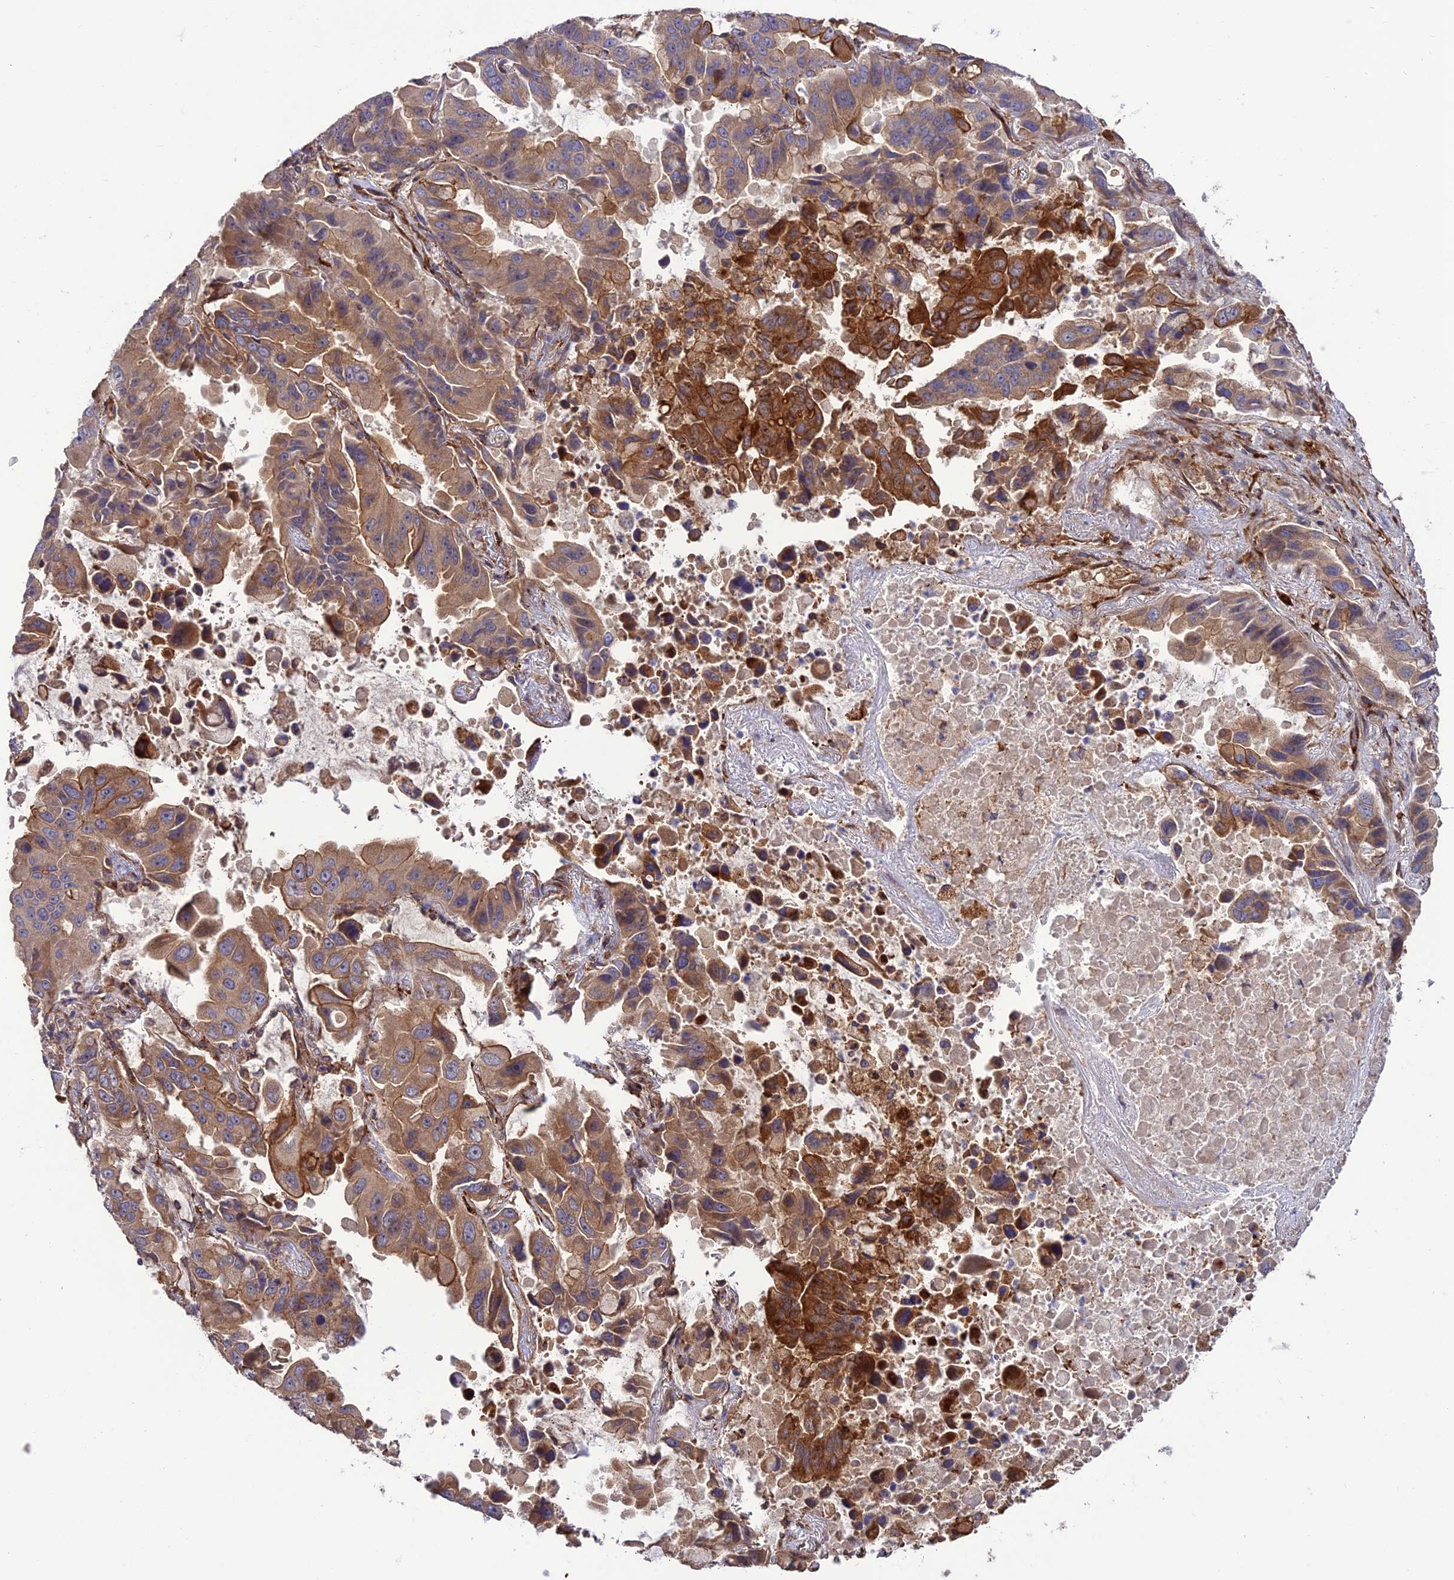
{"staining": {"intensity": "moderate", "quantity": ">75%", "location": "cytoplasmic/membranous"}, "tissue": "lung cancer", "cell_type": "Tumor cells", "image_type": "cancer", "snomed": [{"axis": "morphology", "description": "Adenocarcinoma, NOS"}, {"axis": "topography", "description": "Lung"}], "caption": "This image reveals immunohistochemistry (IHC) staining of lung adenocarcinoma, with medium moderate cytoplasmic/membranous positivity in approximately >75% of tumor cells.", "gene": "CRTAP", "patient": {"sex": "male", "age": 64}}